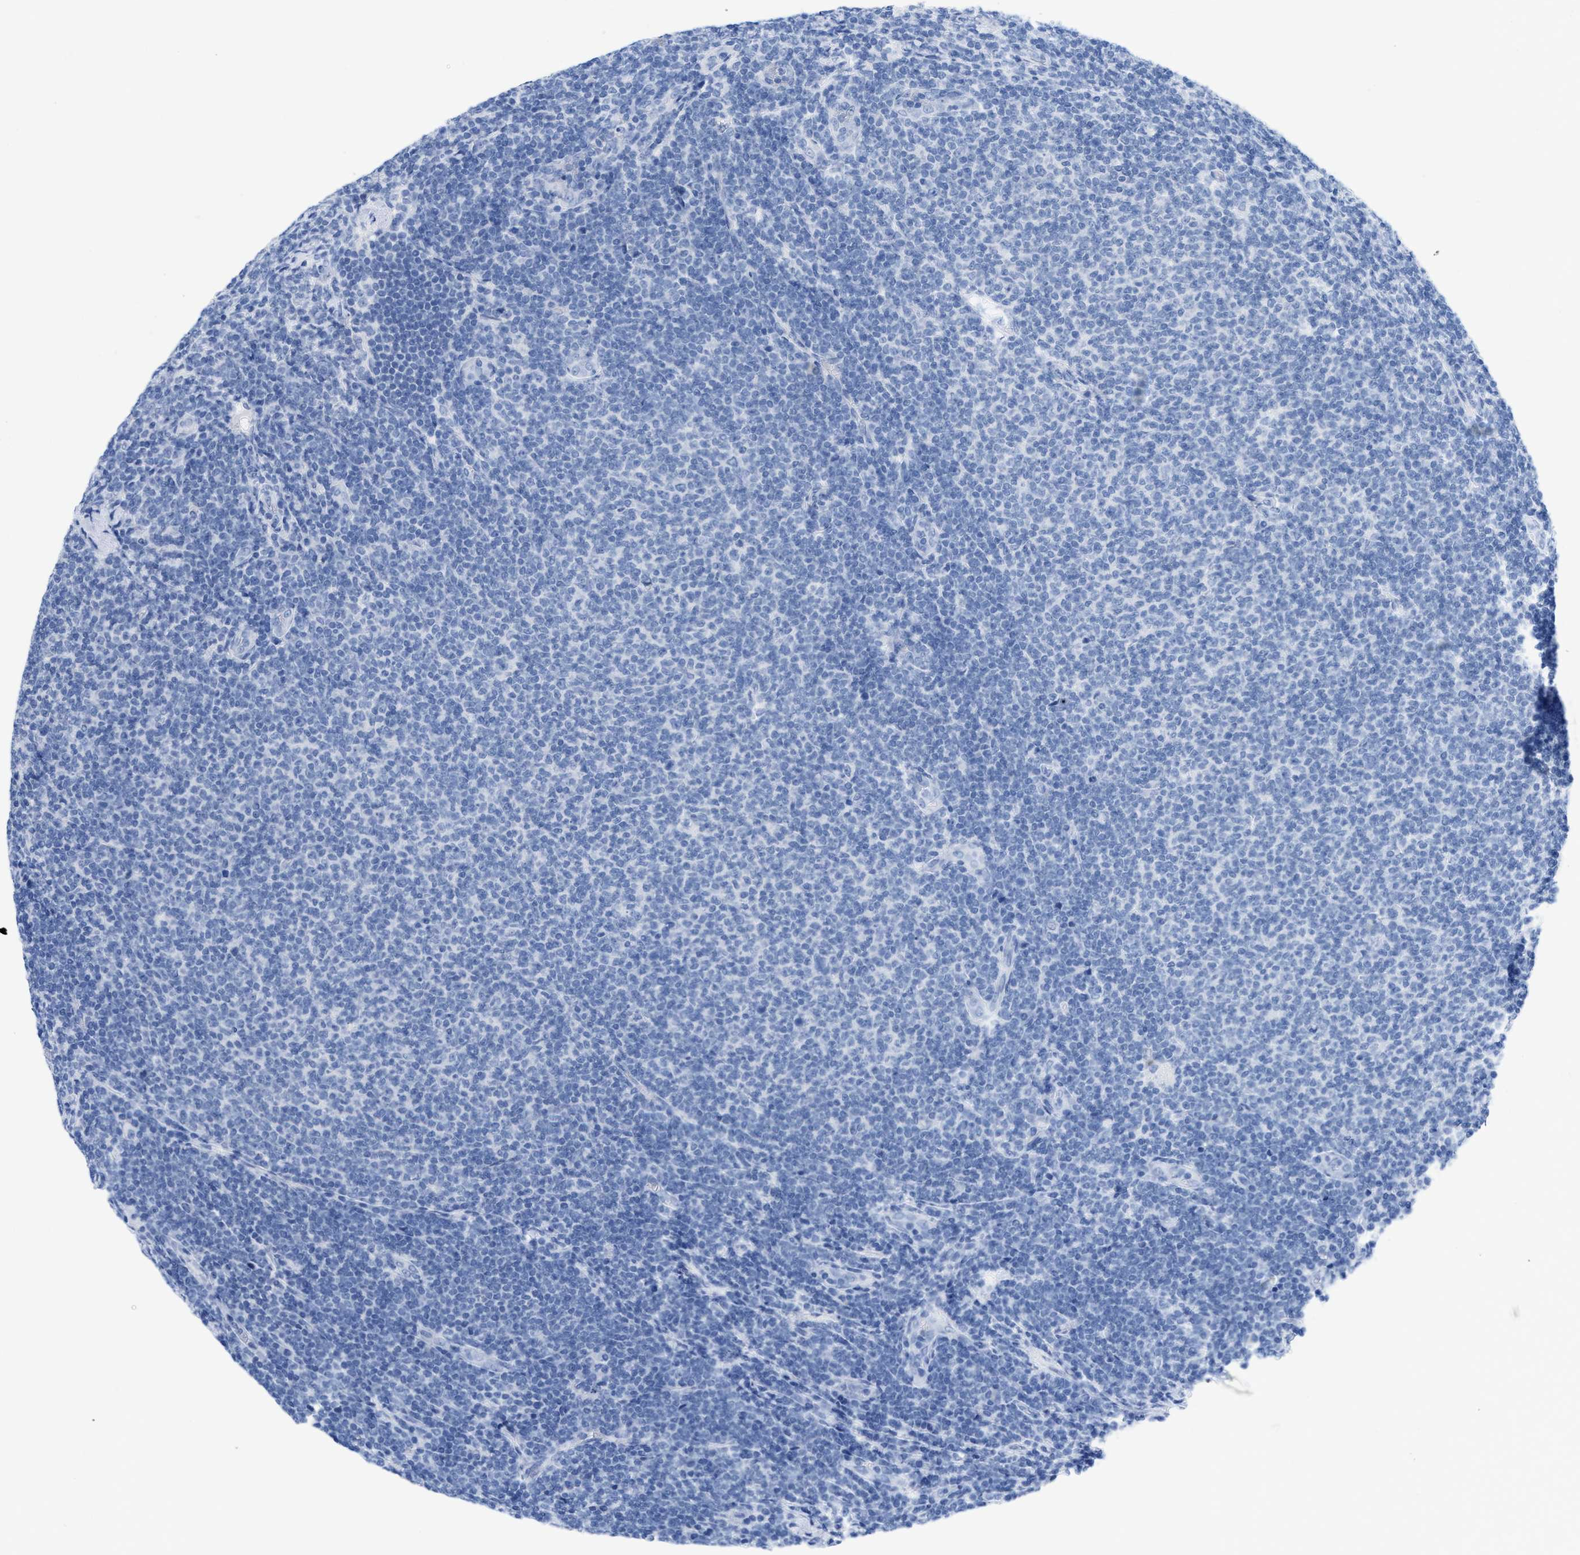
{"staining": {"intensity": "negative", "quantity": "none", "location": "none"}, "tissue": "lymphoma", "cell_type": "Tumor cells", "image_type": "cancer", "snomed": [{"axis": "morphology", "description": "Malignant lymphoma, non-Hodgkin's type, Low grade"}, {"axis": "topography", "description": "Lymph node"}], "caption": "DAB immunohistochemical staining of human low-grade malignant lymphoma, non-Hodgkin's type displays no significant staining in tumor cells.", "gene": "TMEM131", "patient": {"sex": "male", "age": 66}}